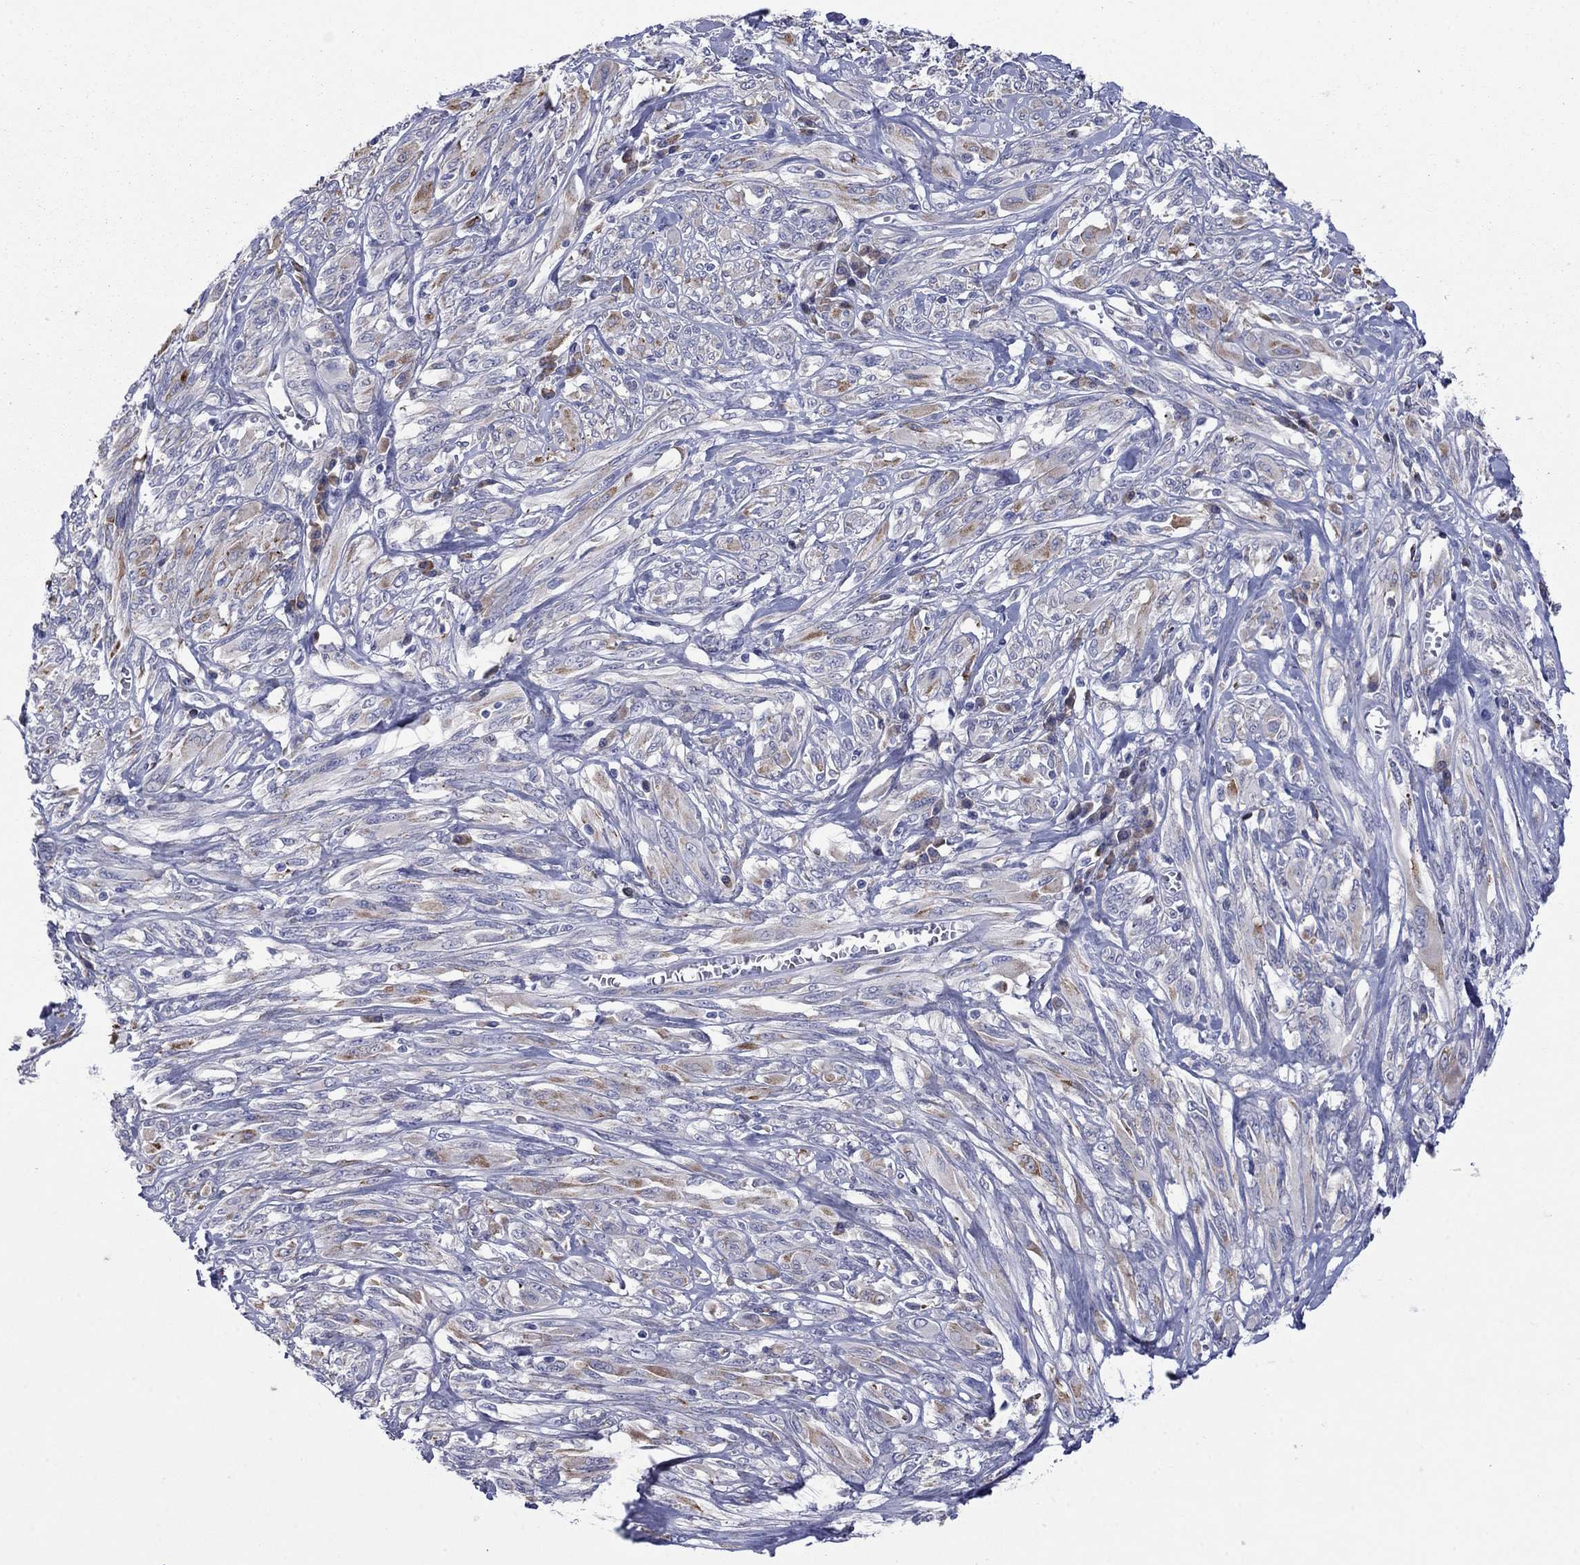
{"staining": {"intensity": "negative", "quantity": "none", "location": "none"}, "tissue": "melanoma", "cell_type": "Tumor cells", "image_type": "cancer", "snomed": [{"axis": "morphology", "description": "Malignant melanoma, NOS"}, {"axis": "topography", "description": "Skin"}], "caption": "The image reveals no significant expression in tumor cells of malignant melanoma.", "gene": "TMPRSS11A", "patient": {"sex": "female", "age": 91}}